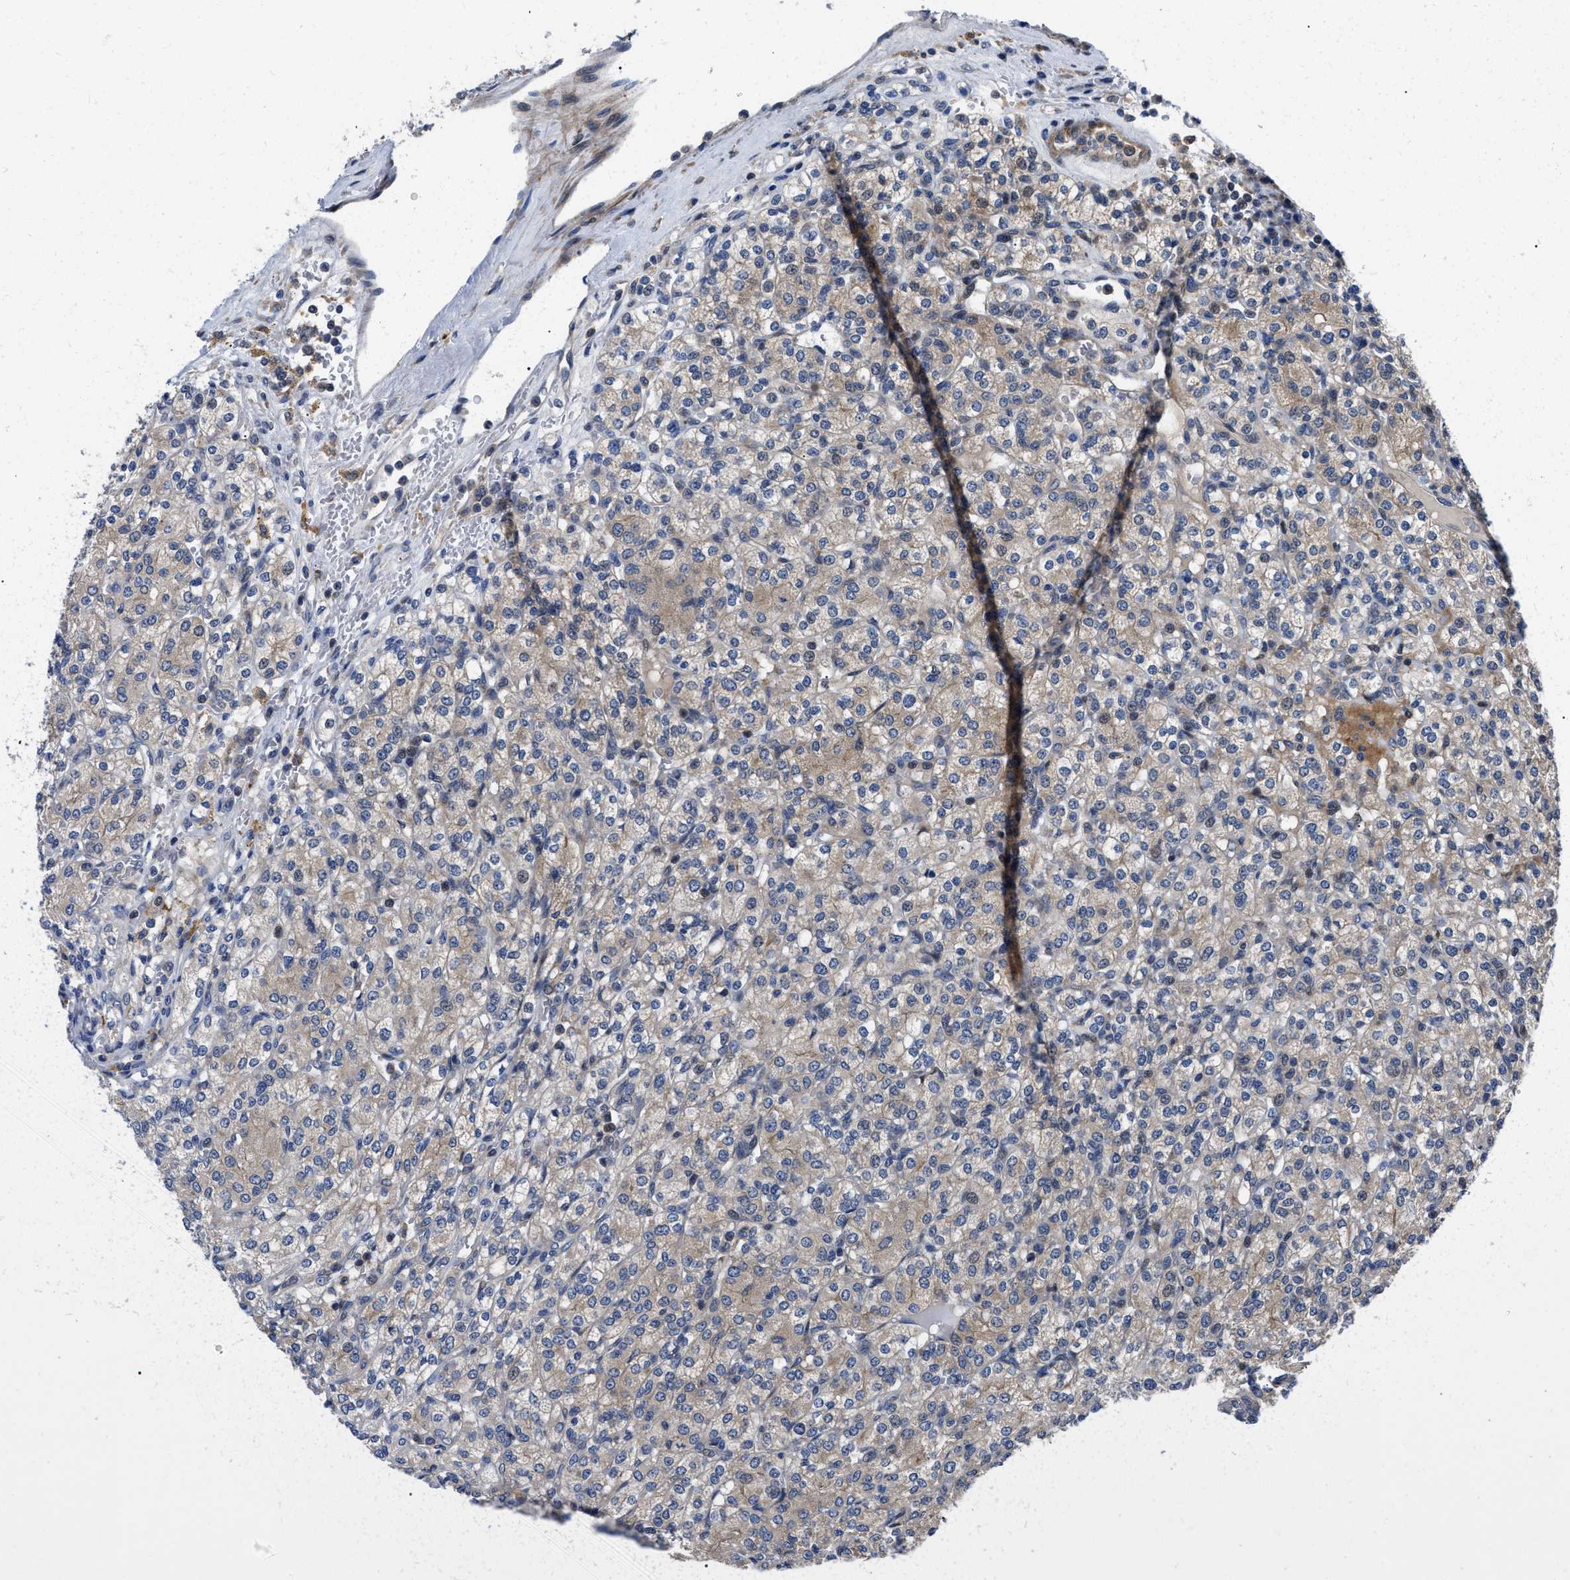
{"staining": {"intensity": "weak", "quantity": ">75%", "location": "cytoplasmic/membranous"}, "tissue": "renal cancer", "cell_type": "Tumor cells", "image_type": "cancer", "snomed": [{"axis": "morphology", "description": "Adenocarcinoma, NOS"}, {"axis": "topography", "description": "Kidney"}], "caption": "IHC photomicrograph of neoplastic tissue: renal cancer stained using IHC exhibits low levels of weak protein expression localized specifically in the cytoplasmic/membranous of tumor cells, appearing as a cytoplasmic/membranous brown color.", "gene": "PPWD1", "patient": {"sex": "male", "age": 77}}